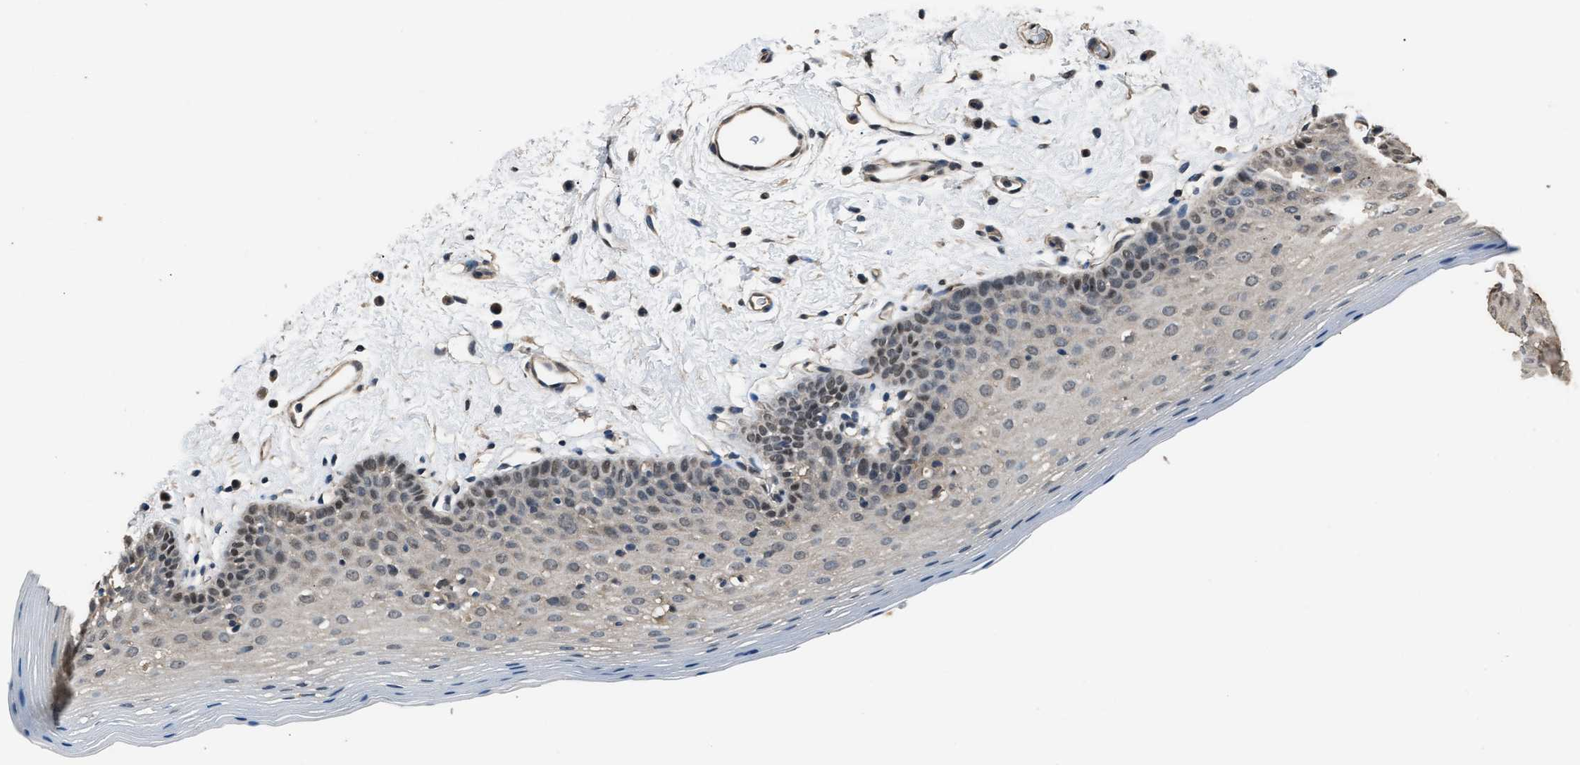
{"staining": {"intensity": "weak", "quantity": "<25%", "location": "nuclear"}, "tissue": "oral mucosa", "cell_type": "Squamous epithelial cells", "image_type": "normal", "snomed": [{"axis": "morphology", "description": "Normal tissue, NOS"}, {"axis": "topography", "description": "Oral tissue"}], "caption": "Immunohistochemistry (IHC) of unremarkable oral mucosa demonstrates no expression in squamous epithelial cells.", "gene": "DFFA", "patient": {"sex": "male", "age": 66}}